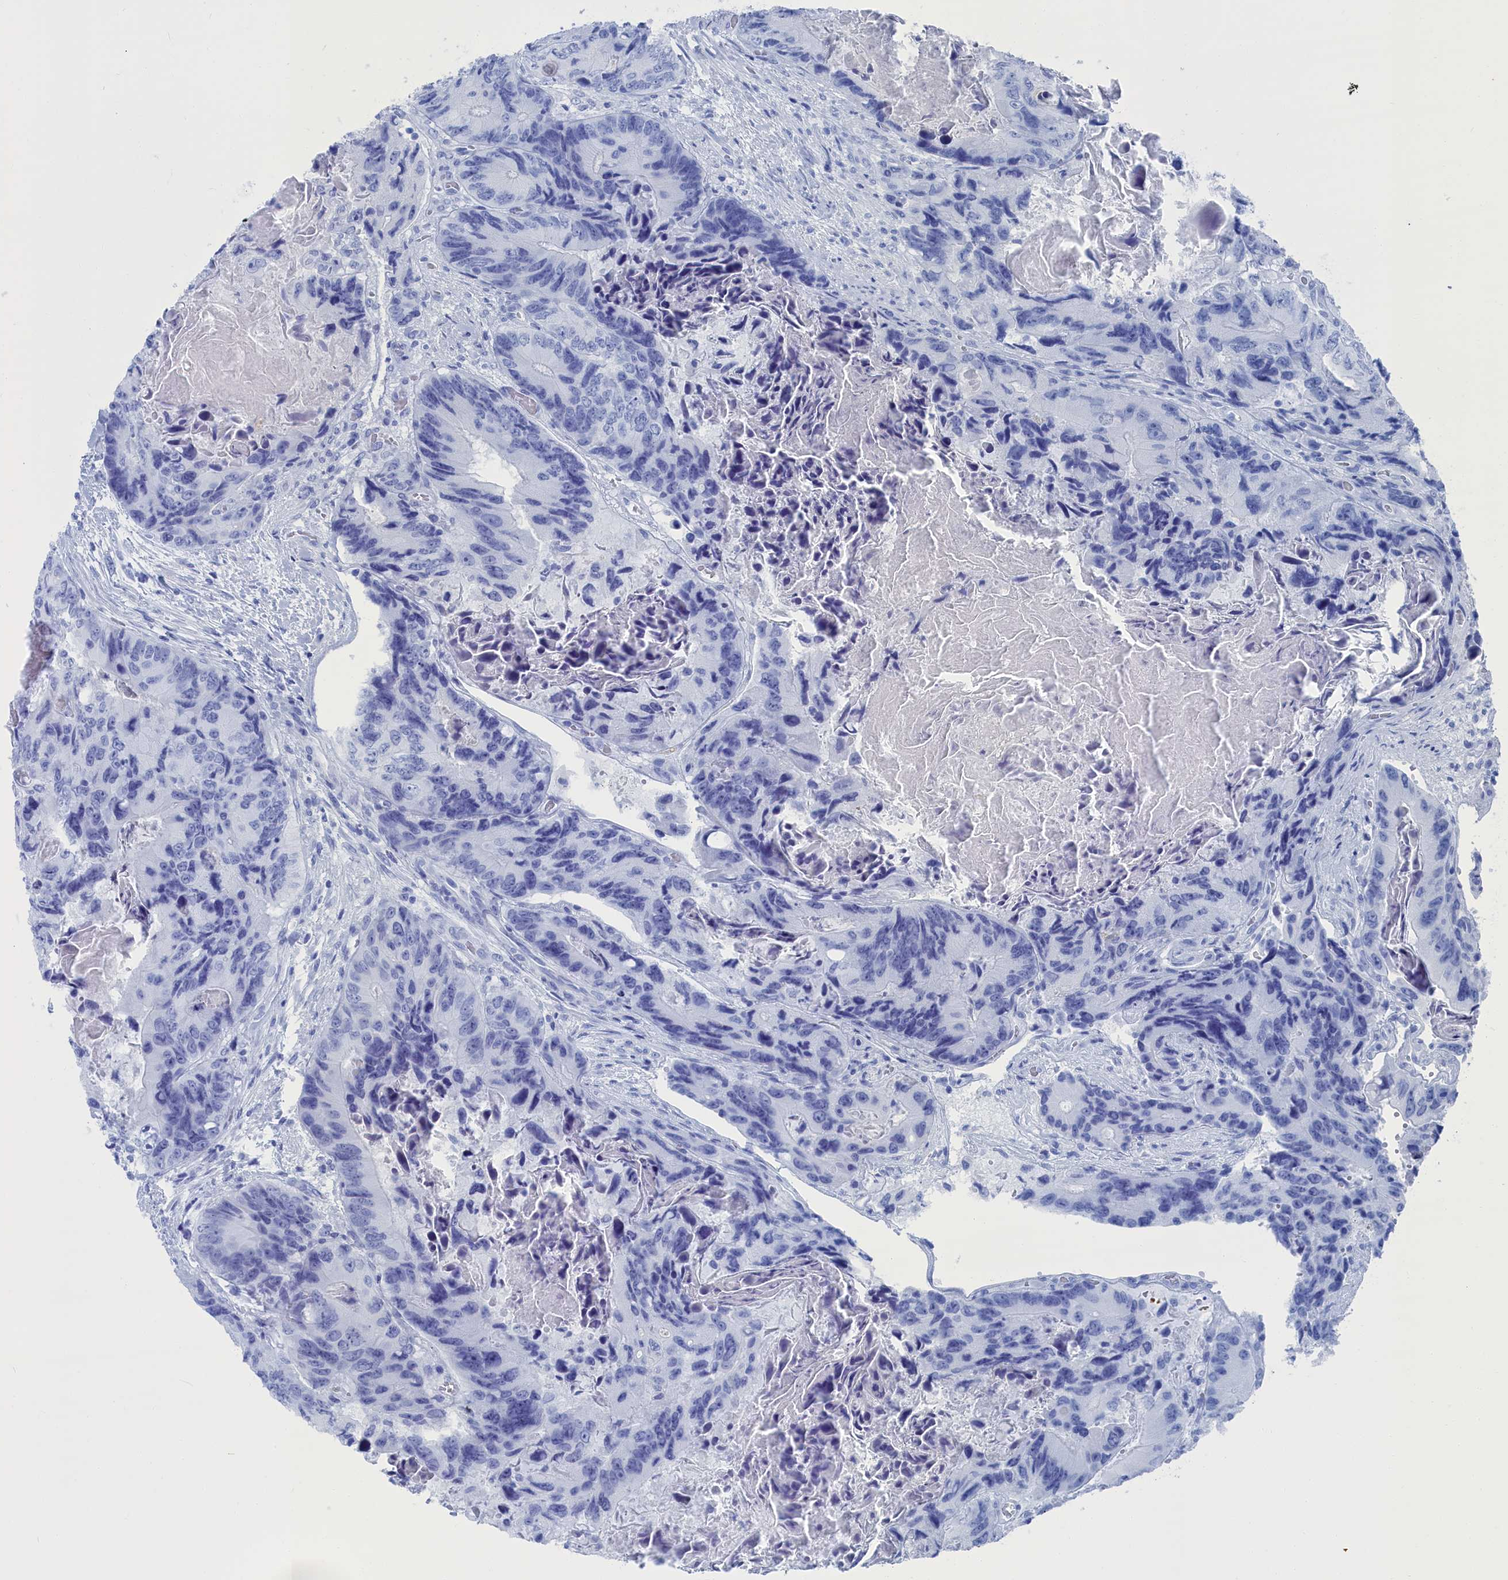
{"staining": {"intensity": "negative", "quantity": "none", "location": "none"}, "tissue": "colorectal cancer", "cell_type": "Tumor cells", "image_type": "cancer", "snomed": [{"axis": "morphology", "description": "Adenocarcinoma, NOS"}, {"axis": "topography", "description": "Colon"}], "caption": "Tumor cells are negative for brown protein staining in colorectal adenocarcinoma.", "gene": "CEND1", "patient": {"sex": "male", "age": 84}}